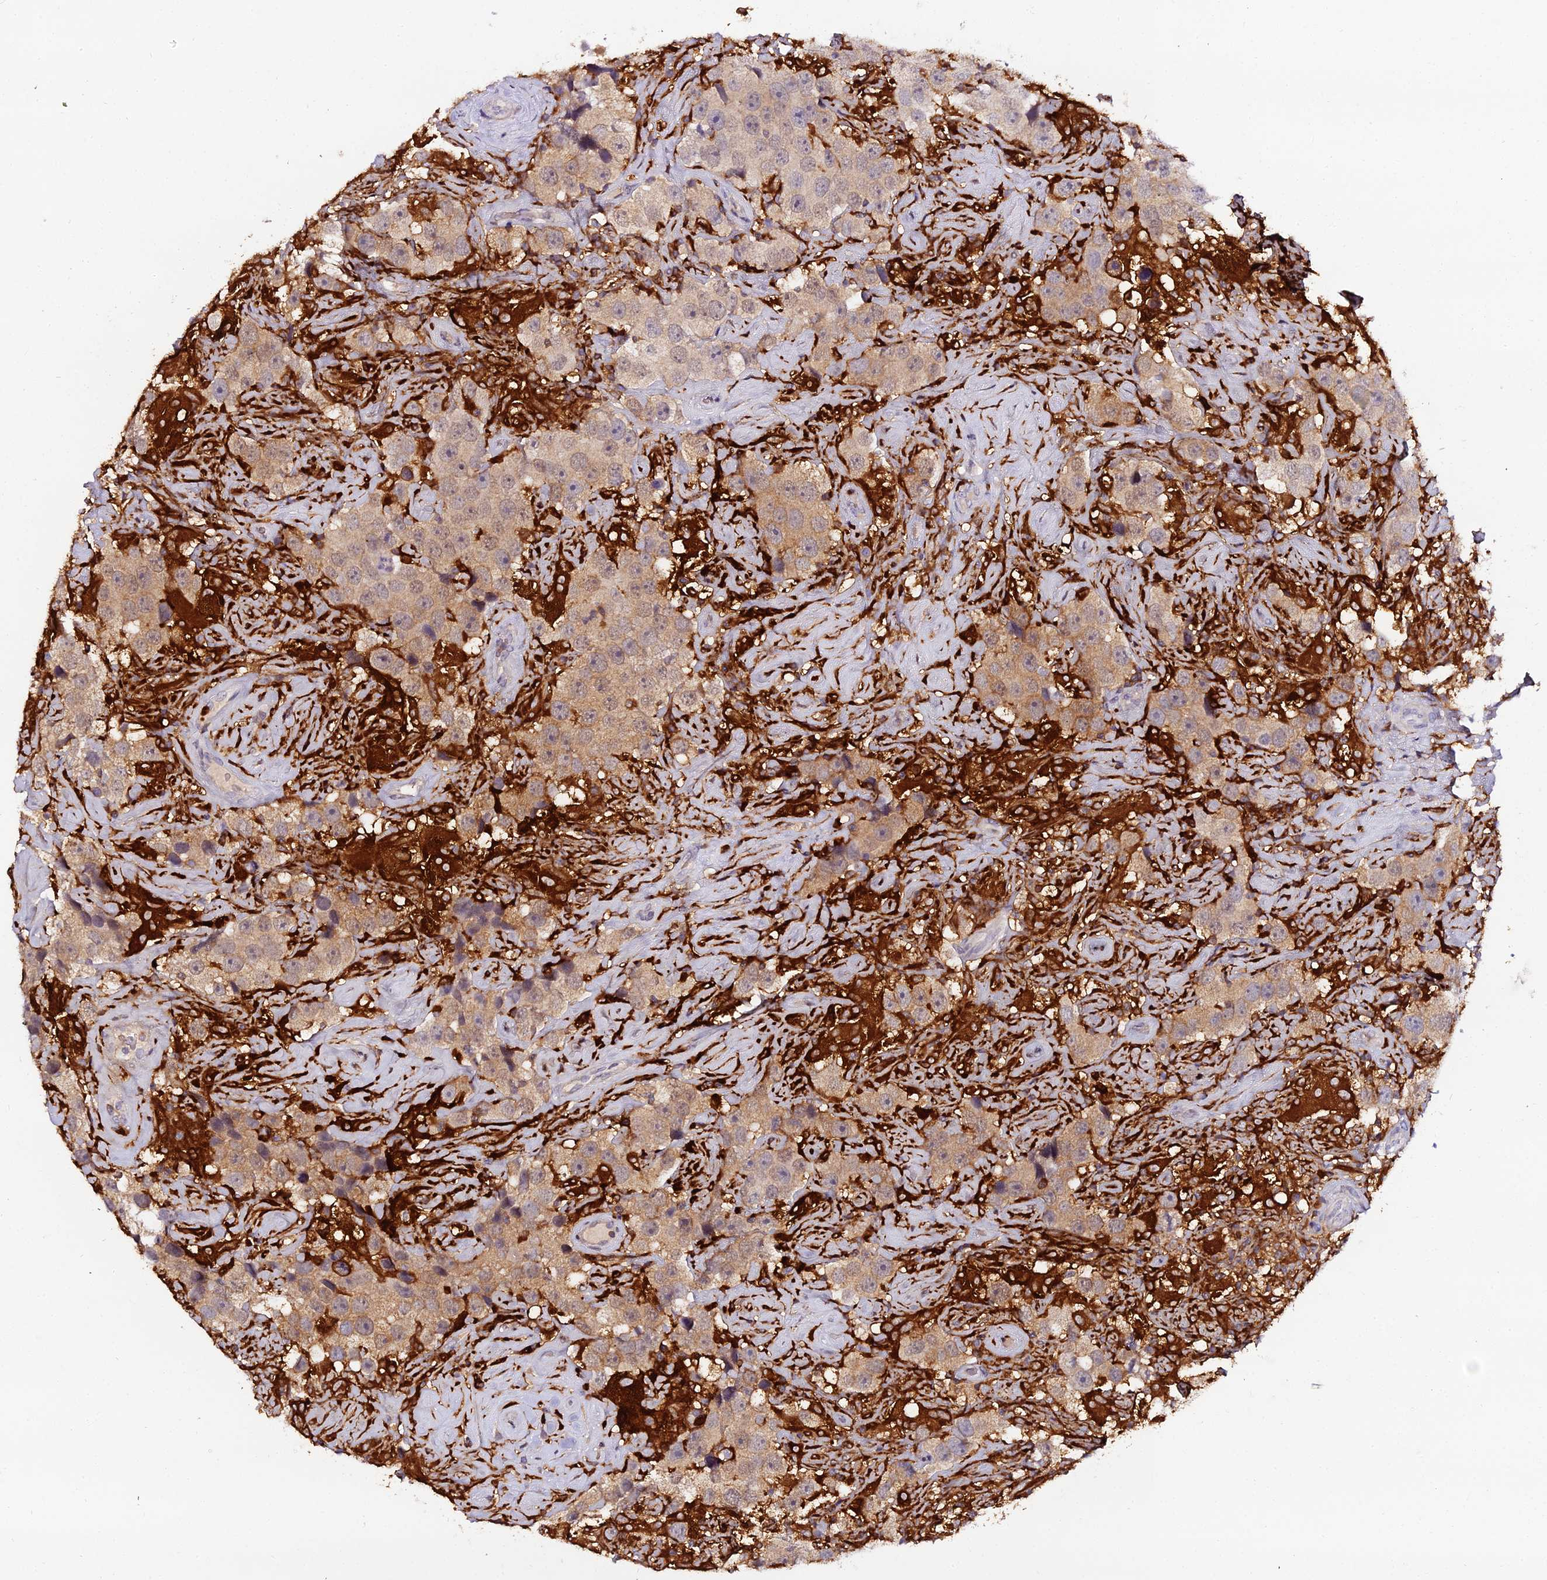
{"staining": {"intensity": "weak", "quantity": "25%-75%", "location": "cytoplasmic/membranous"}, "tissue": "testis cancer", "cell_type": "Tumor cells", "image_type": "cancer", "snomed": [{"axis": "morphology", "description": "Seminoma, NOS"}, {"axis": "topography", "description": "Testis"}], "caption": "Weak cytoplasmic/membranous staining for a protein is present in about 25%-75% of tumor cells of testis cancer using immunohistochemistry (IHC).", "gene": "IL4I1", "patient": {"sex": "male", "age": 49}}